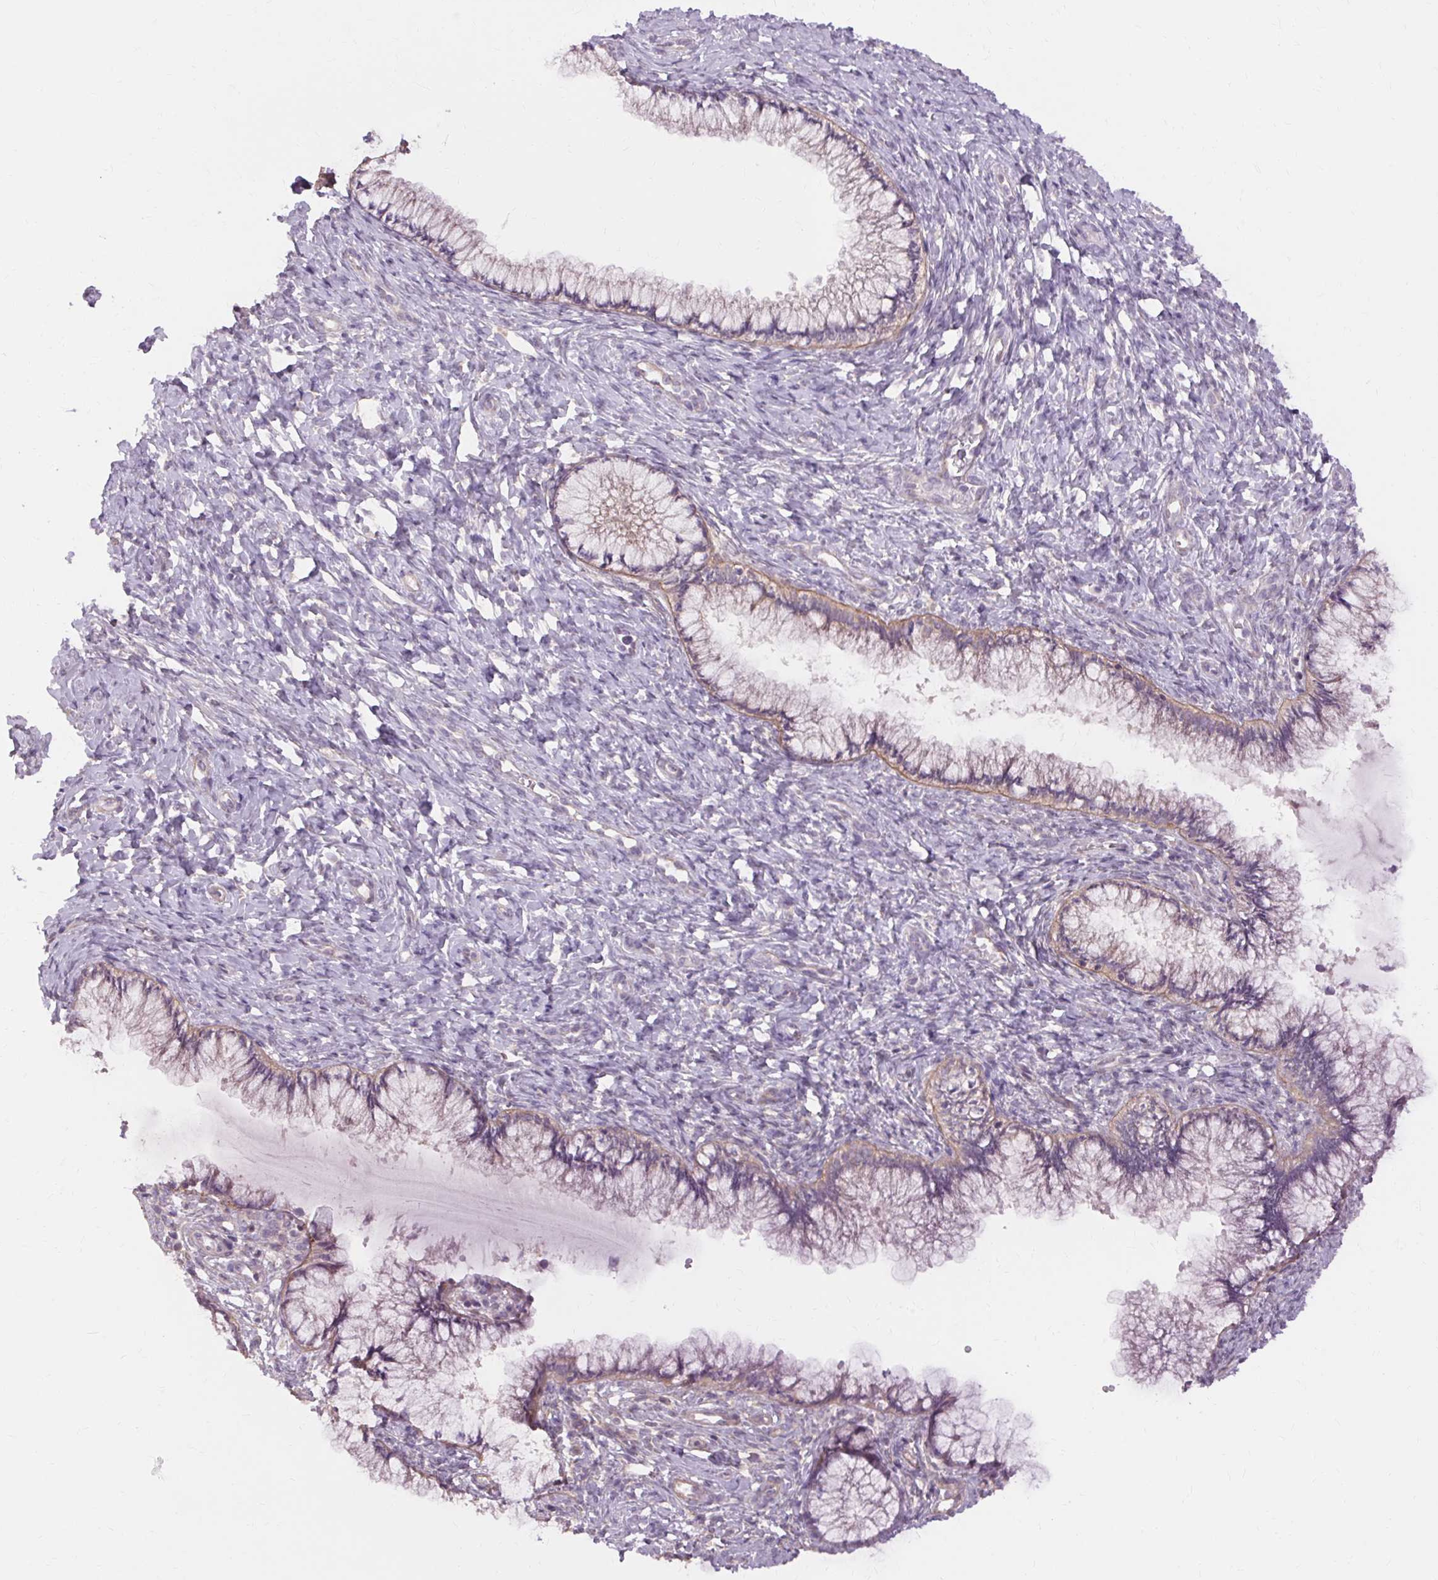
{"staining": {"intensity": "weak", "quantity": "25%-75%", "location": "cytoplasmic/membranous"}, "tissue": "cervix", "cell_type": "Glandular cells", "image_type": "normal", "snomed": [{"axis": "morphology", "description": "Normal tissue, NOS"}, {"axis": "topography", "description": "Cervix"}], "caption": "Weak cytoplasmic/membranous expression for a protein is appreciated in approximately 25%-75% of glandular cells of unremarkable cervix using IHC.", "gene": "TM6SF1", "patient": {"sex": "female", "age": 37}}